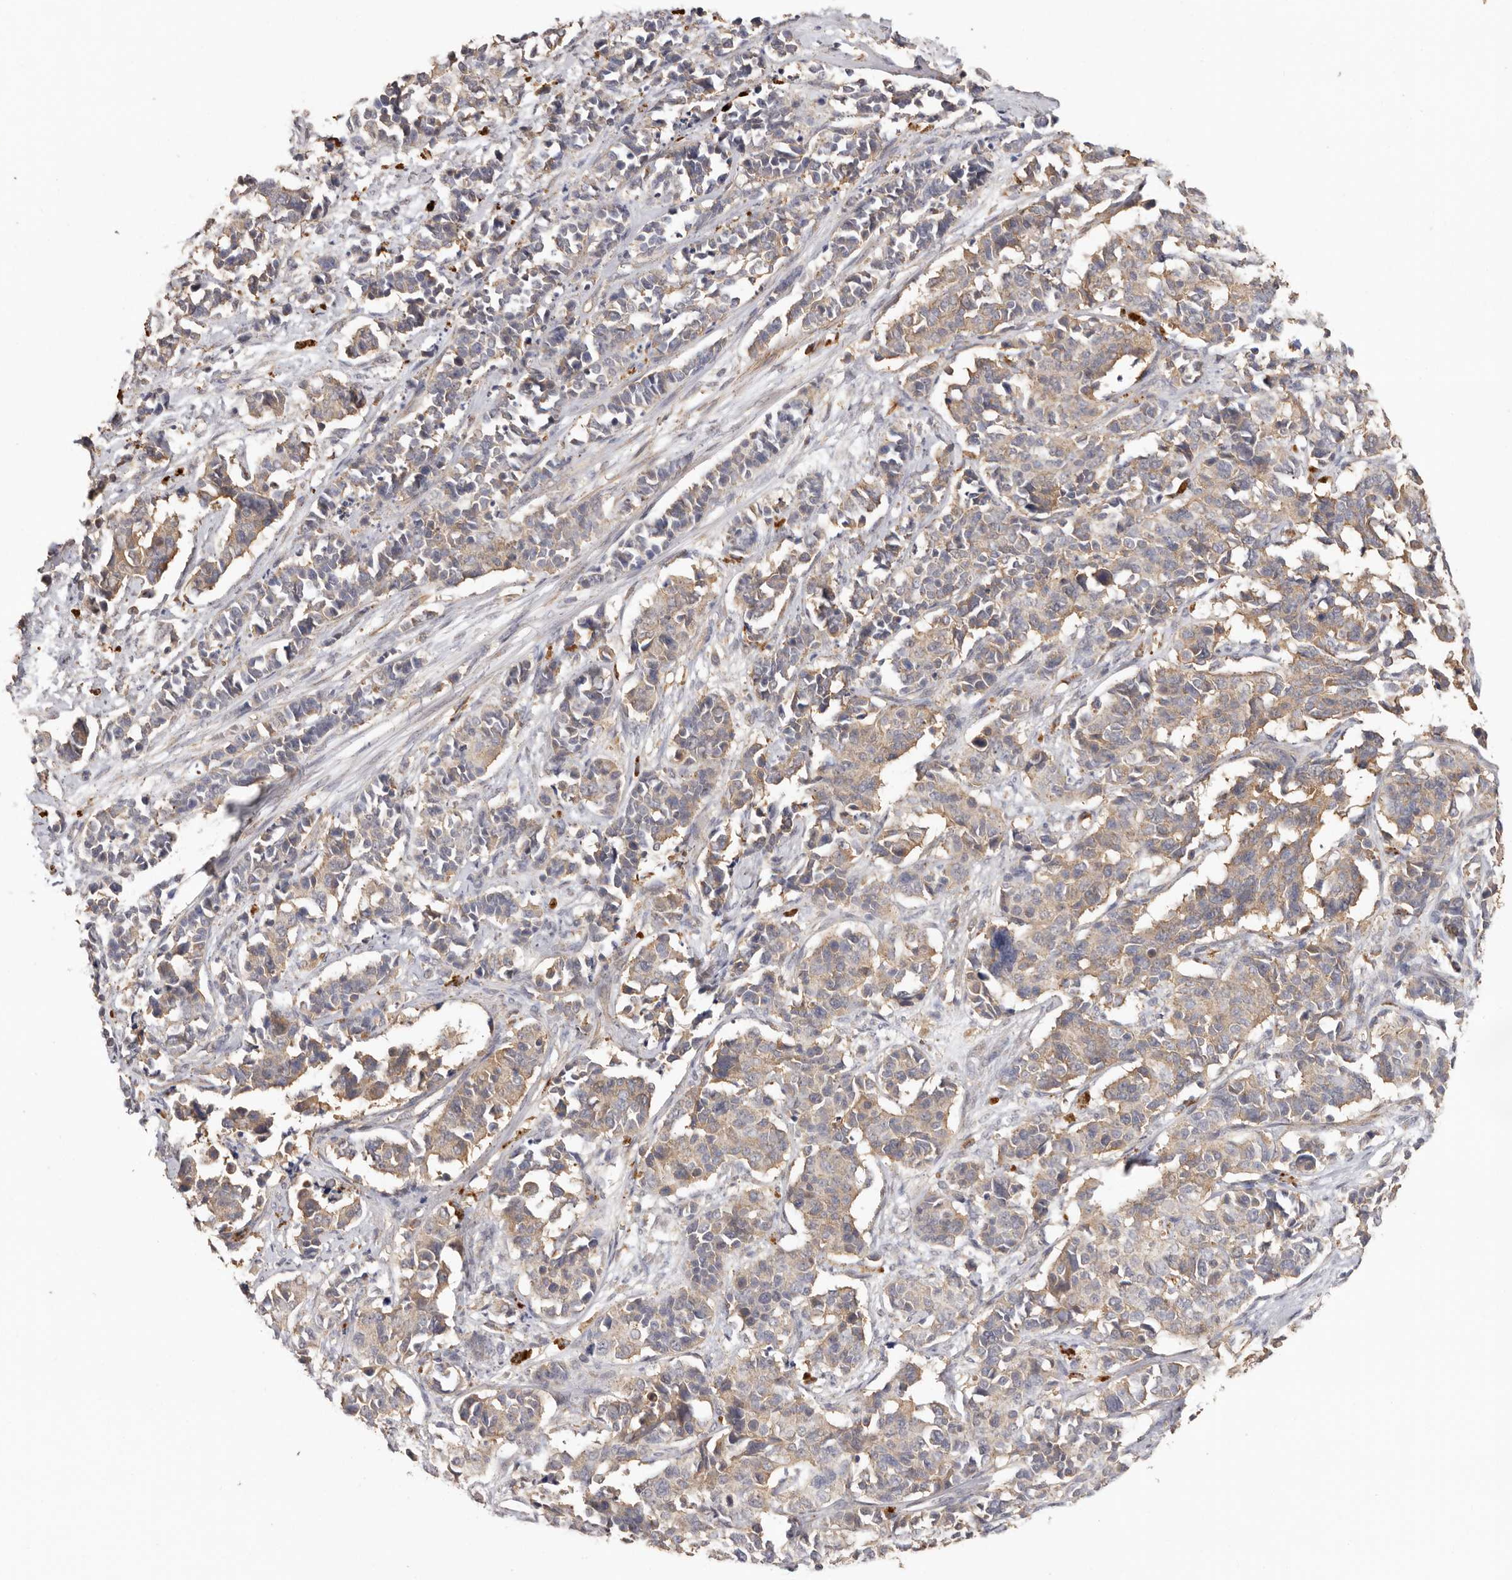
{"staining": {"intensity": "weak", "quantity": "25%-75%", "location": "cytoplasmic/membranous"}, "tissue": "cervical cancer", "cell_type": "Tumor cells", "image_type": "cancer", "snomed": [{"axis": "morphology", "description": "Normal tissue, NOS"}, {"axis": "morphology", "description": "Squamous cell carcinoma, NOS"}, {"axis": "topography", "description": "Cervix"}], "caption": "Cervical cancer (squamous cell carcinoma) stained with immunohistochemistry shows weak cytoplasmic/membranous staining in approximately 25%-75% of tumor cells.", "gene": "RWDD1", "patient": {"sex": "female", "age": 35}}